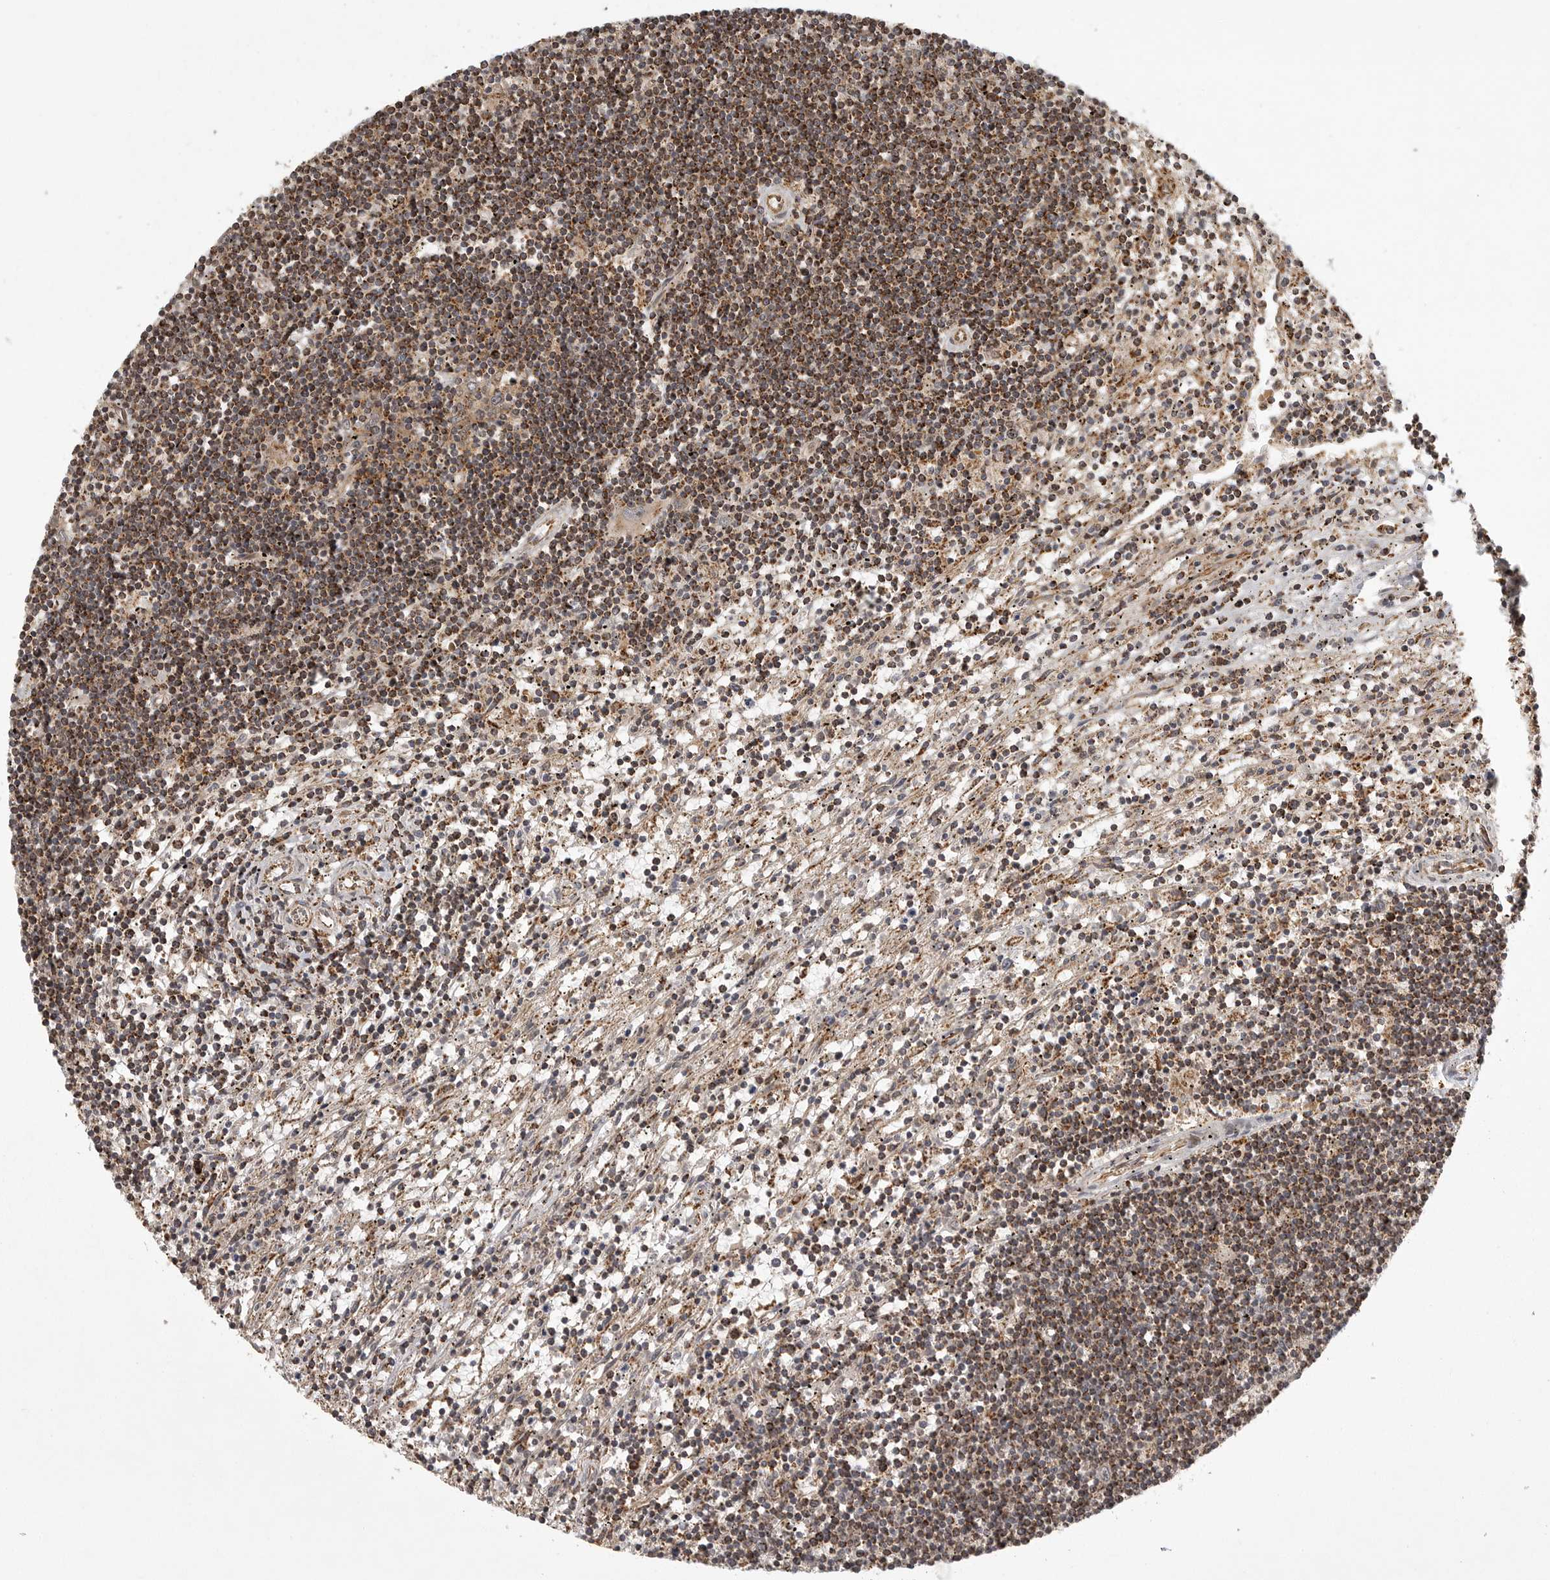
{"staining": {"intensity": "moderate", "quantity": ">75%", "location": "cytoplasmic/membranous"}, "tissue": "lymphoma", "cell_type": "Tumor cells", "image_type": "cancer", "snomed": [{"axis": "morphology", "description": "Malignant lymphoma, non-Hodgkin's type, Low grade"}, {"axis": "topography", "description": "Spleen"}], "caption": "Immunohistochemistry histopathology image of neoplastic tissue: human lymphoma stained using IHC shows medium levels of moderate protein expression localized specifically in the cytoplasmic/membranous of tumor cells, appearing as a cytoplasmic/membranous brown color.", "gene": "NARS2", "patient": {"sex": "male", "age": 76}}